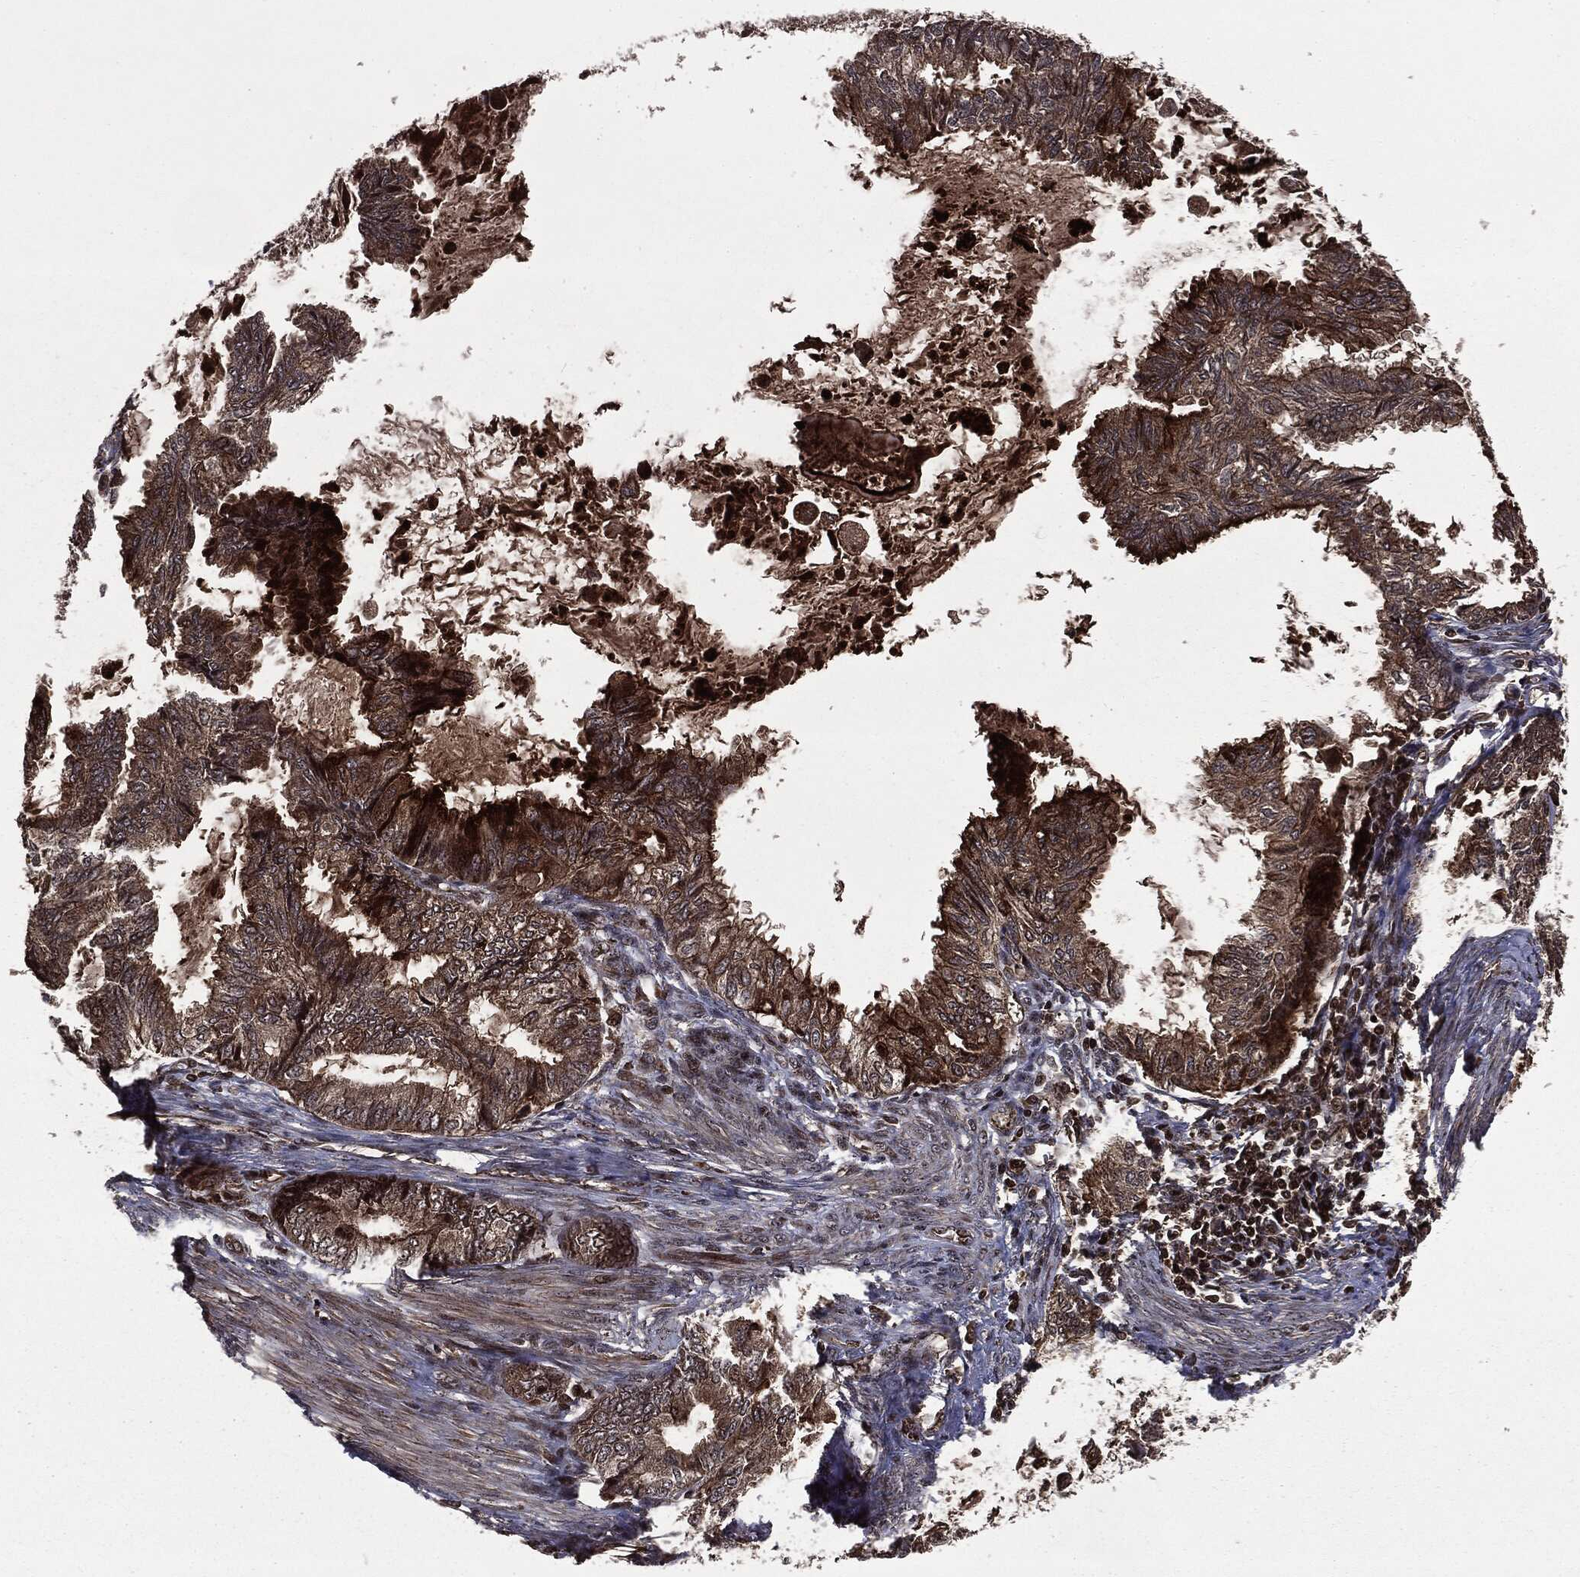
{"staining": {"intensity": "moderate", "quantity": ">75%", "location": "cytoplasmic/membranous"}, "tissue": "endometrial cancer", "cell_type": "Tumor cells", "image_type": "cancer", "snomed": [{"axis": "morphology", "description": "Adenocarcinoma, NOS"}, {"axis": "topography", "description": "Endometrium"}], "caption": "A medium amount of moderate cytoplasmic/membranous staining is identified in about >75% of tumor cells in endometrial adenocarcinoma tissue.", "gene": "CARD6", "patient": {"sex": "female", "age": 86}}